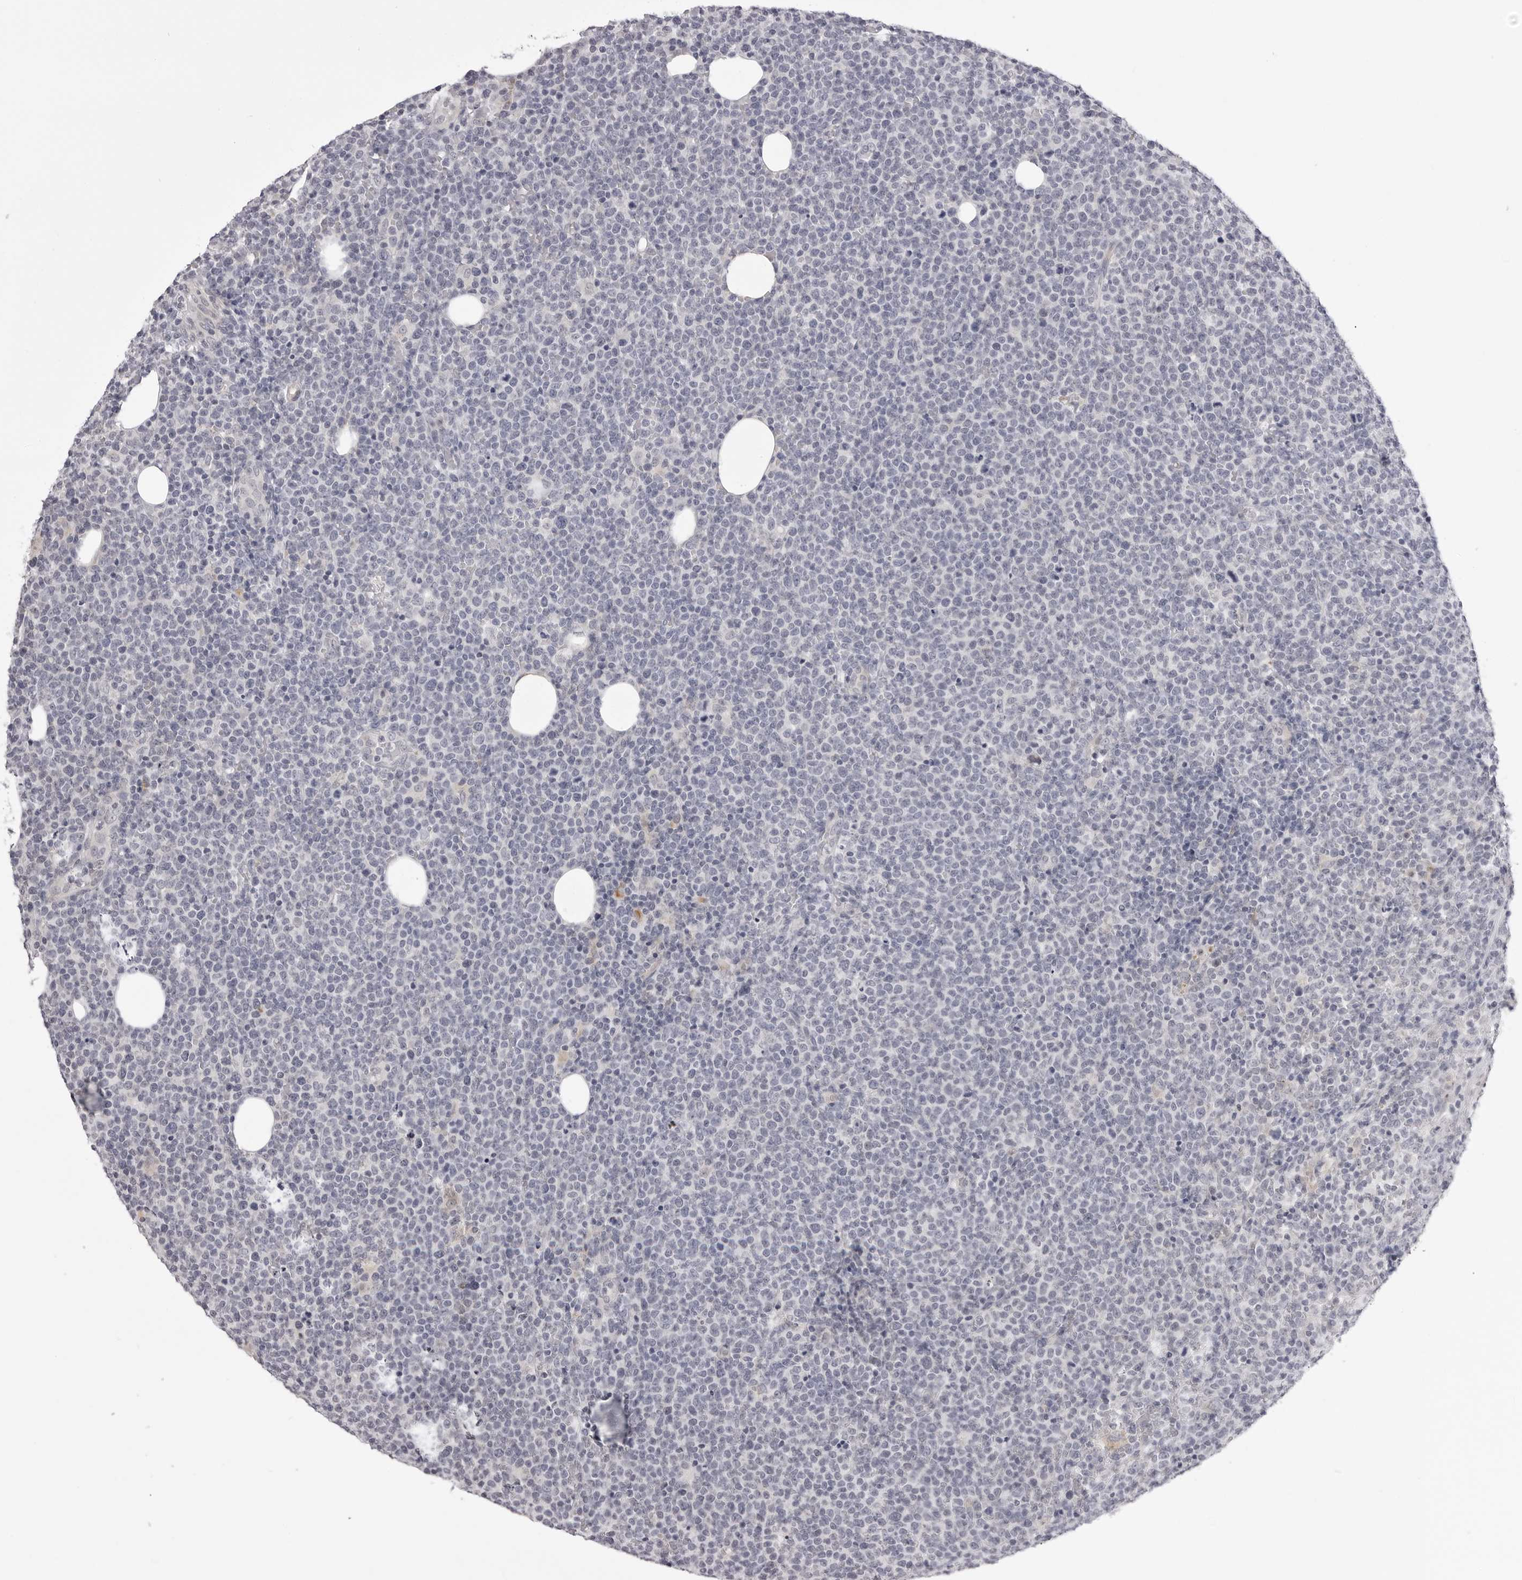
{"staining": {"intensity": "negative", "quantity": "none", "location": "none"}, "tissue": "lymphoma", "cell_type": "Tumor cells", "image_type": "cancer", "snomed": [{"axis": "morphology", "description": "Malignant lymphoma, non-Hodgkin's type, High grade"}, {"axis": "topography", "description": "Lymph node"}], "caption": "High magnification brightfield microscopy of malignant lymphoma, non-Hodgkin's type (high-grade) stained with DAB (3,3'-diaminobenzidine) (brown) and counterstained with hematoxylin (blue): tumor cells show no significant staining.", "gene": "SUGCT", "patient": {"sex": "male", "age": 61}}